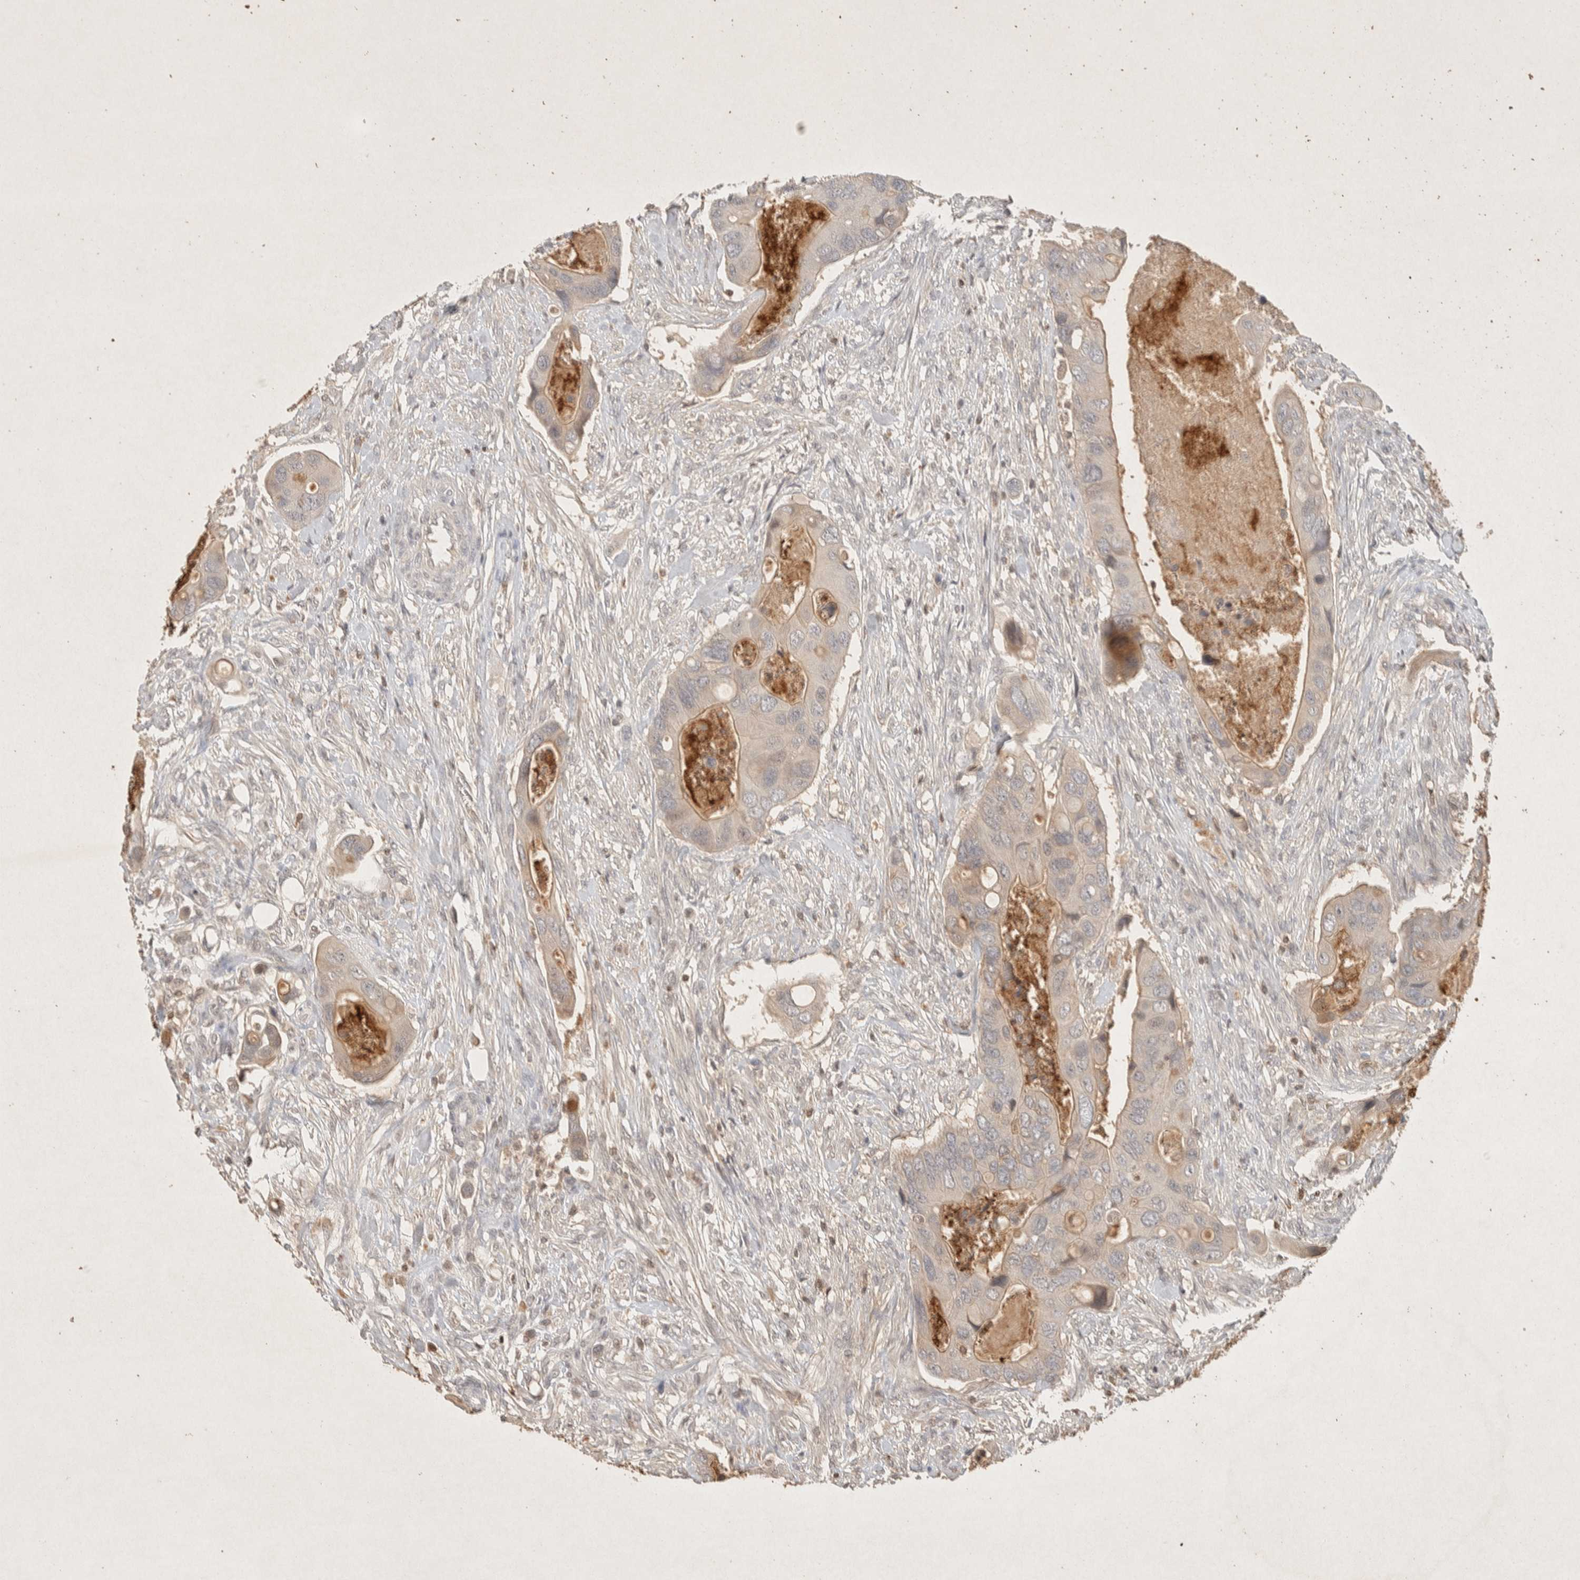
{"staining": {"intensity": "weak", "quantity": "<25%", "location": "cytoplasmic/membranous"}, "tissue": "colorectal cancer", "cell_type": "Tumor cells", "image_type": "cancer", "snomed": [{"axis": "morphology", "description": "Adenocarcinoma, NOS"}, {"axis": "topography", "description": "Rectum"}], "caption": "Tumor cells are negative for brown protein staining in adenocarcinoma (colorectal). (DAB (3,3'-diaminobenzidine) immunohistochemistry (IHC), high magnification).", "gene": "RAC2", "patient": {"sex": "female", "age": 57}}